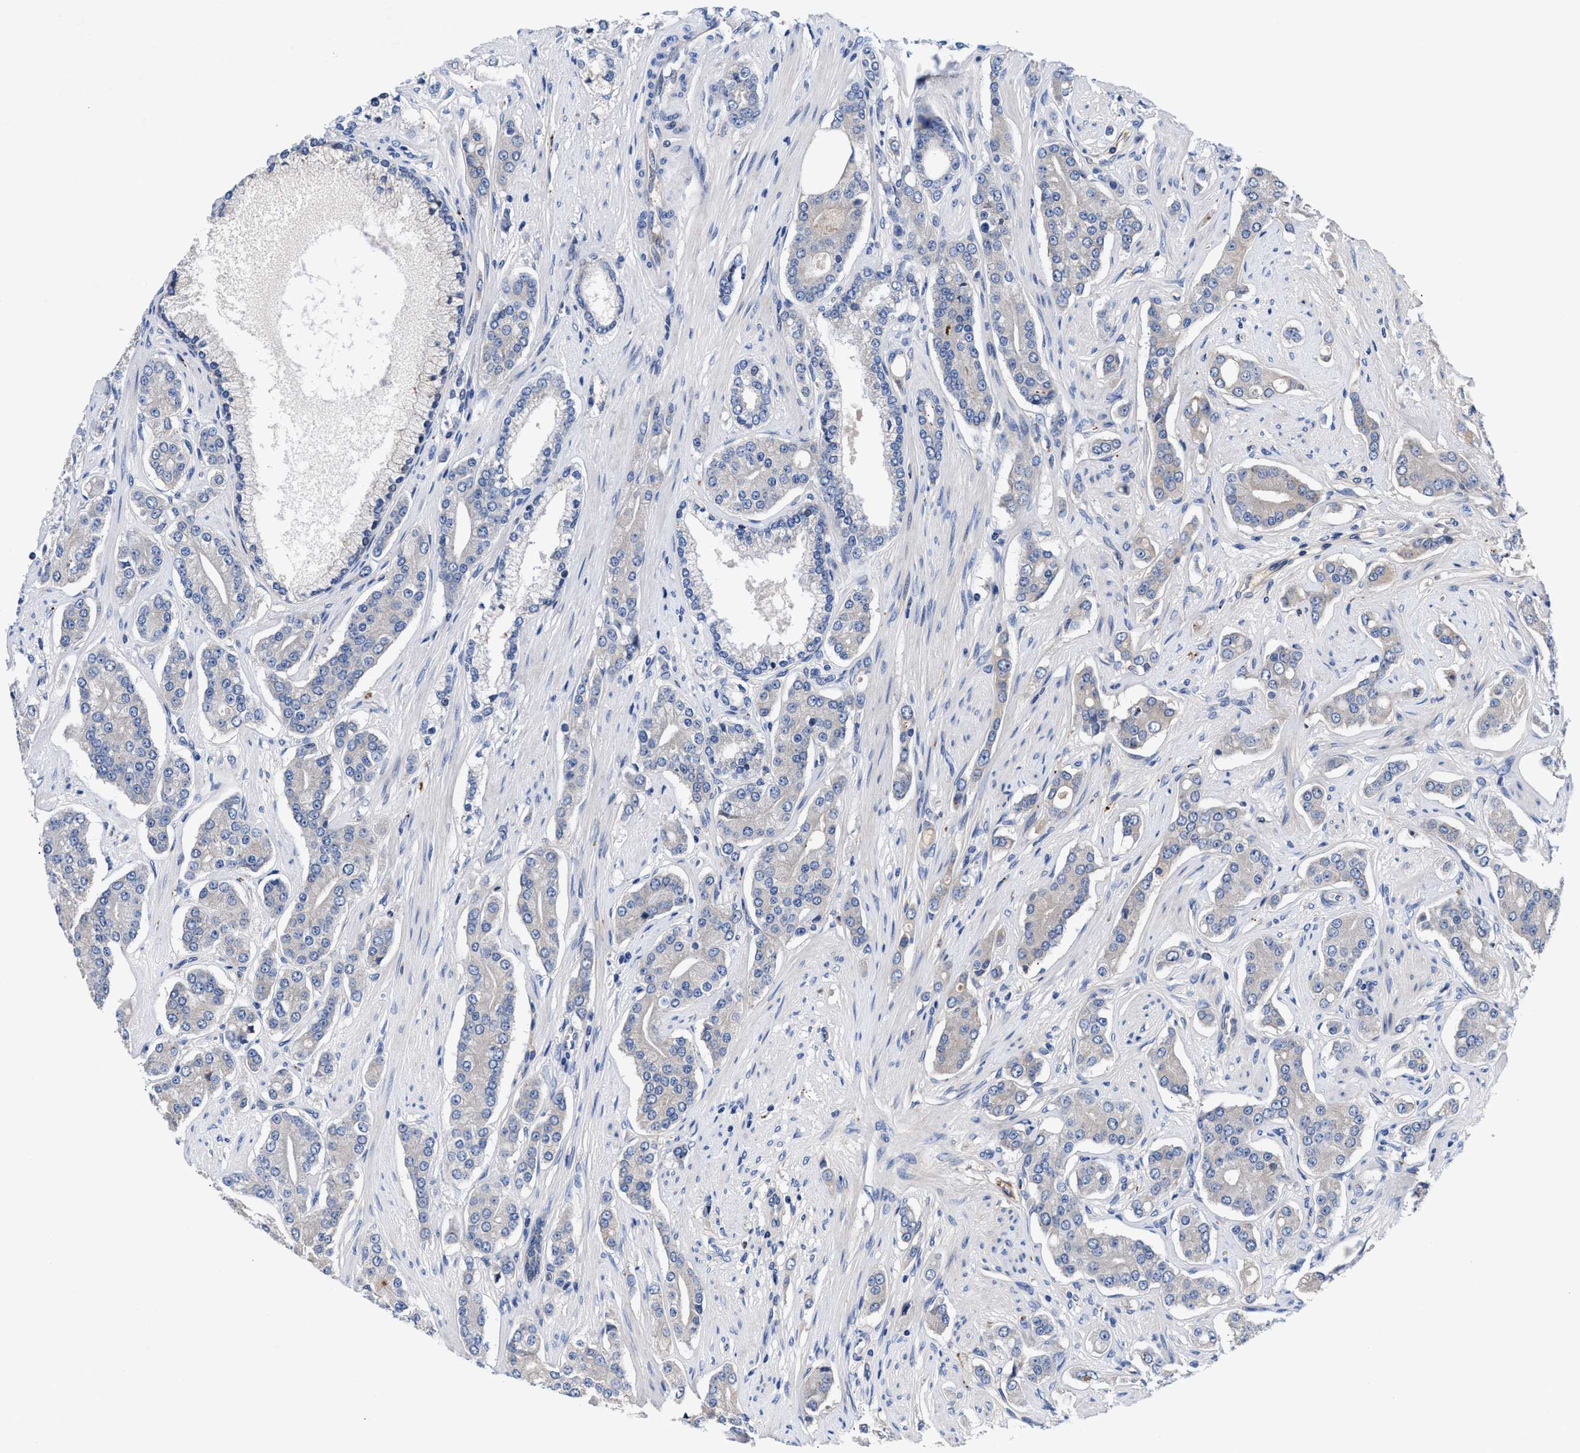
{"staining": {"intensity": "negative", "quantity": "none", "location": "none"}, "tissue": "prostate cancer", "cell_type": "Tumor cells", "image_type": "cancer", "snomed": [{"axis": "morphology", "description": "Adenocarcinoma, High grade"}, {"axis": "topography", "description": "Prostate"}], "caption": "This is an IHC micrograph of adenocarcinoma (high-grade) (prostate). There is no expression in tumor cells.", "gene": "DHRS13", "patient": {"sex": "male", "age": 71}}